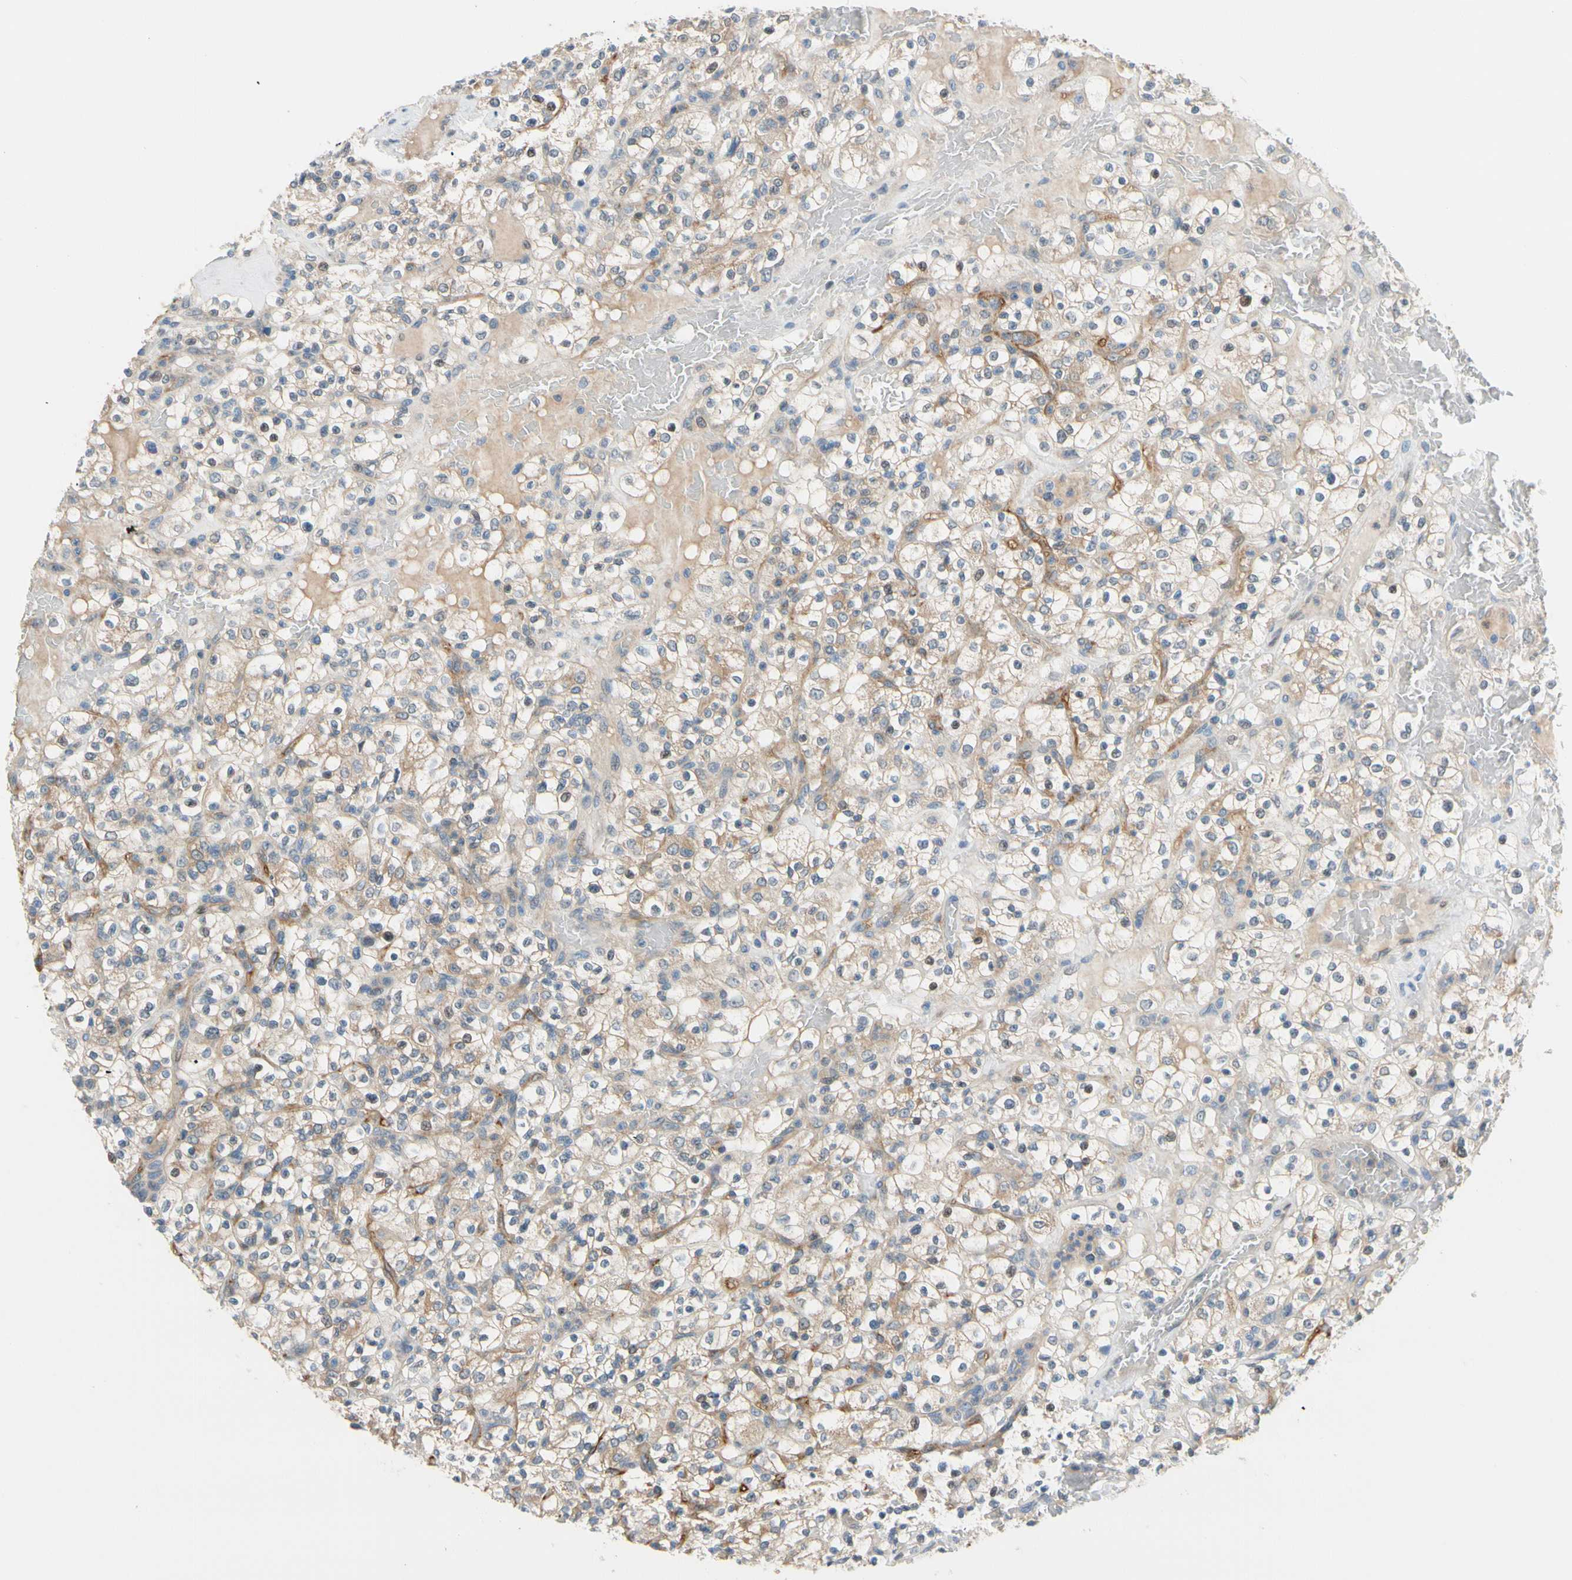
{"staining": {"intensity": "moderate", "quantity": ">75%", "location": "cytoplasmic/membranous"}, "tissue": "renal cancer", "cell_type": "Tumor cells", "image_type": "cancer", "snomed": [{"axis": "morphology", "description": "Normal tissue, NOS"}, {"axis": "morphology", "description": "Adenocarcinoma, NOS"}, {"axis": "topography", "description": "Kidney"}], "caption": "Moderate cytoplasmic/membranous expression for a protein is present in about >75% of tumor cells of renal adenocarcinoma using immunohistochemistry (IHC).", "gene": "CFAP36", "patient": {"sex": "female", "age": 72}}